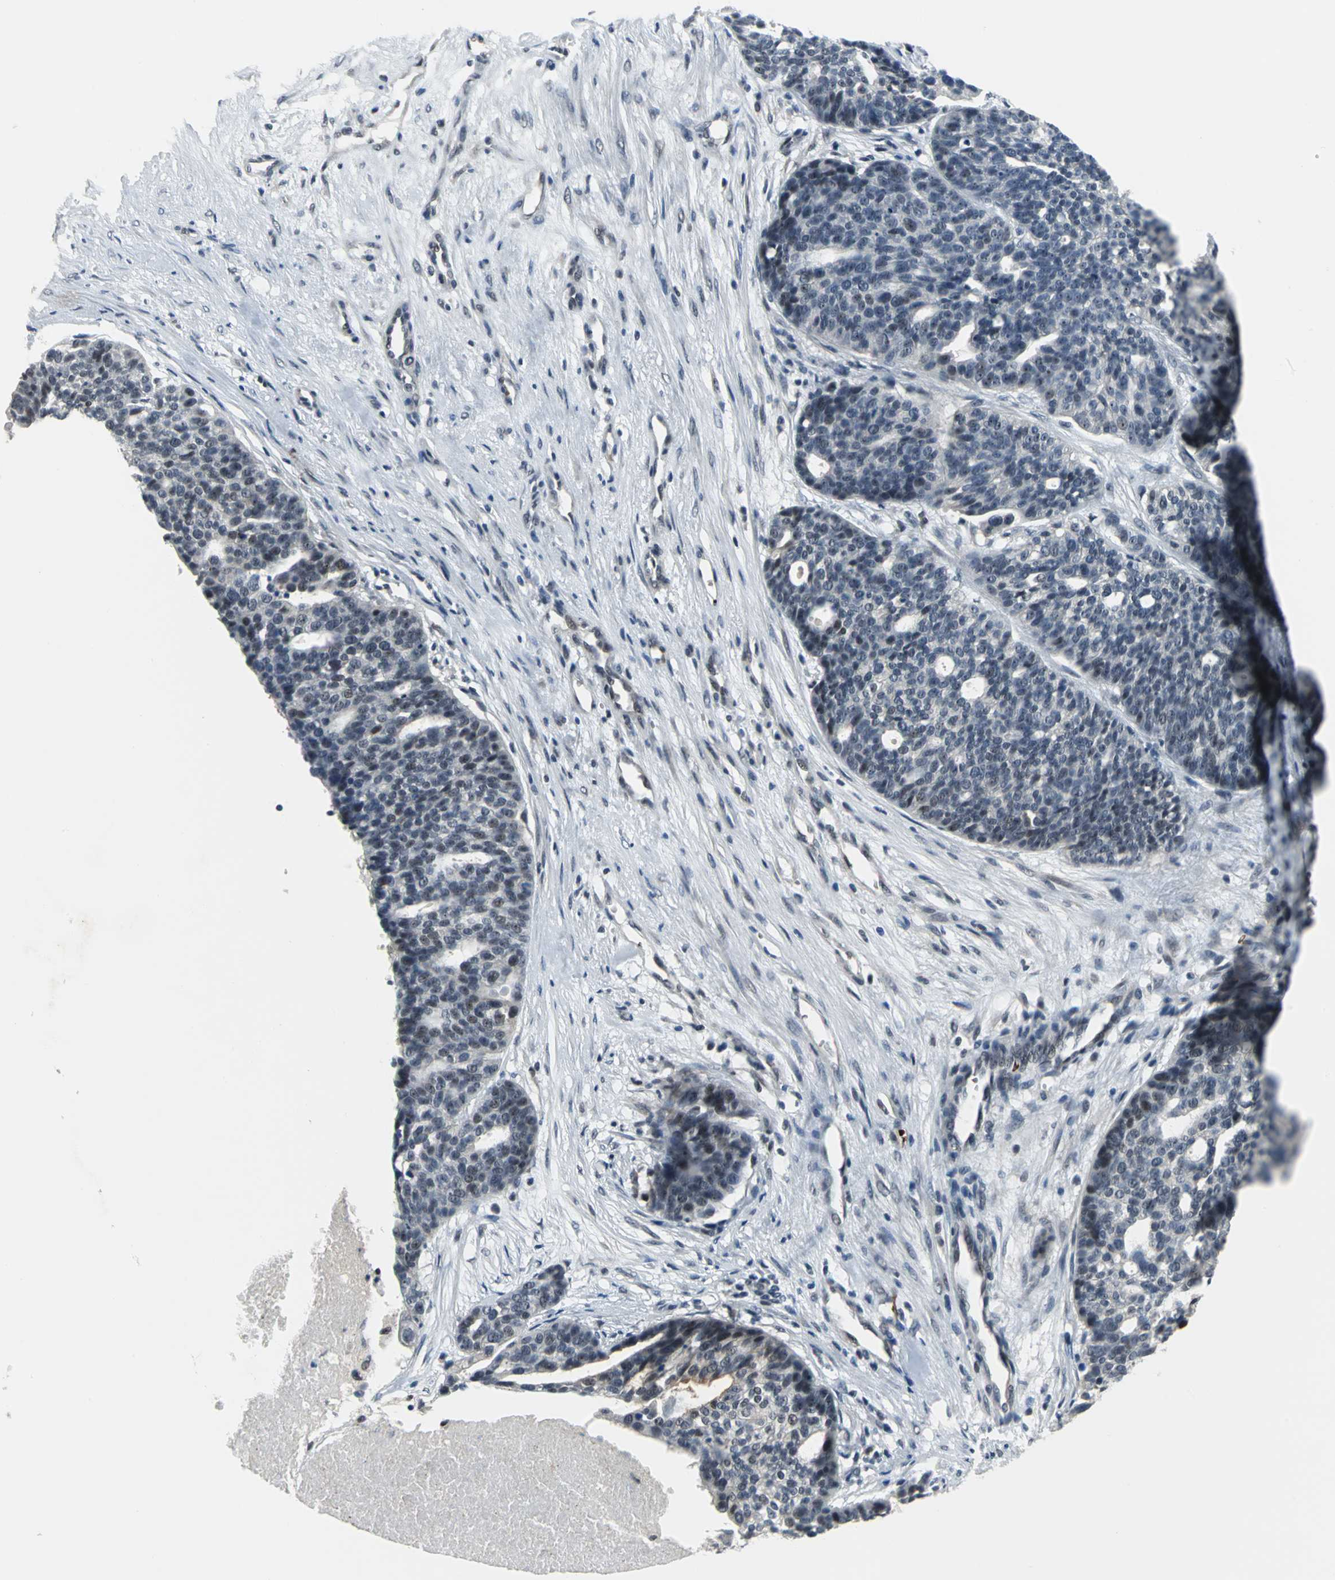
{"staining": {"intensity": "moderate", "quantity": "25%-75%", "location": "nuclear"}, "tissue": "ovarian cancer", "cell_type": "Tumor cells", "image_type": "cancer", "snomed": [{"axis": "morphology", "description": "Cystadenocarcinoma, serous, NOS"}, {"axis": "topography", "description": "Ovary"}], "caption": "Tumor cells exhibit moderate nuclear positivity in about 25%-75% of cells in serous cystadenocarcinoma (ovarian).", "gene": "GLI3", "patient": {"sex": "female", "age": 59}}